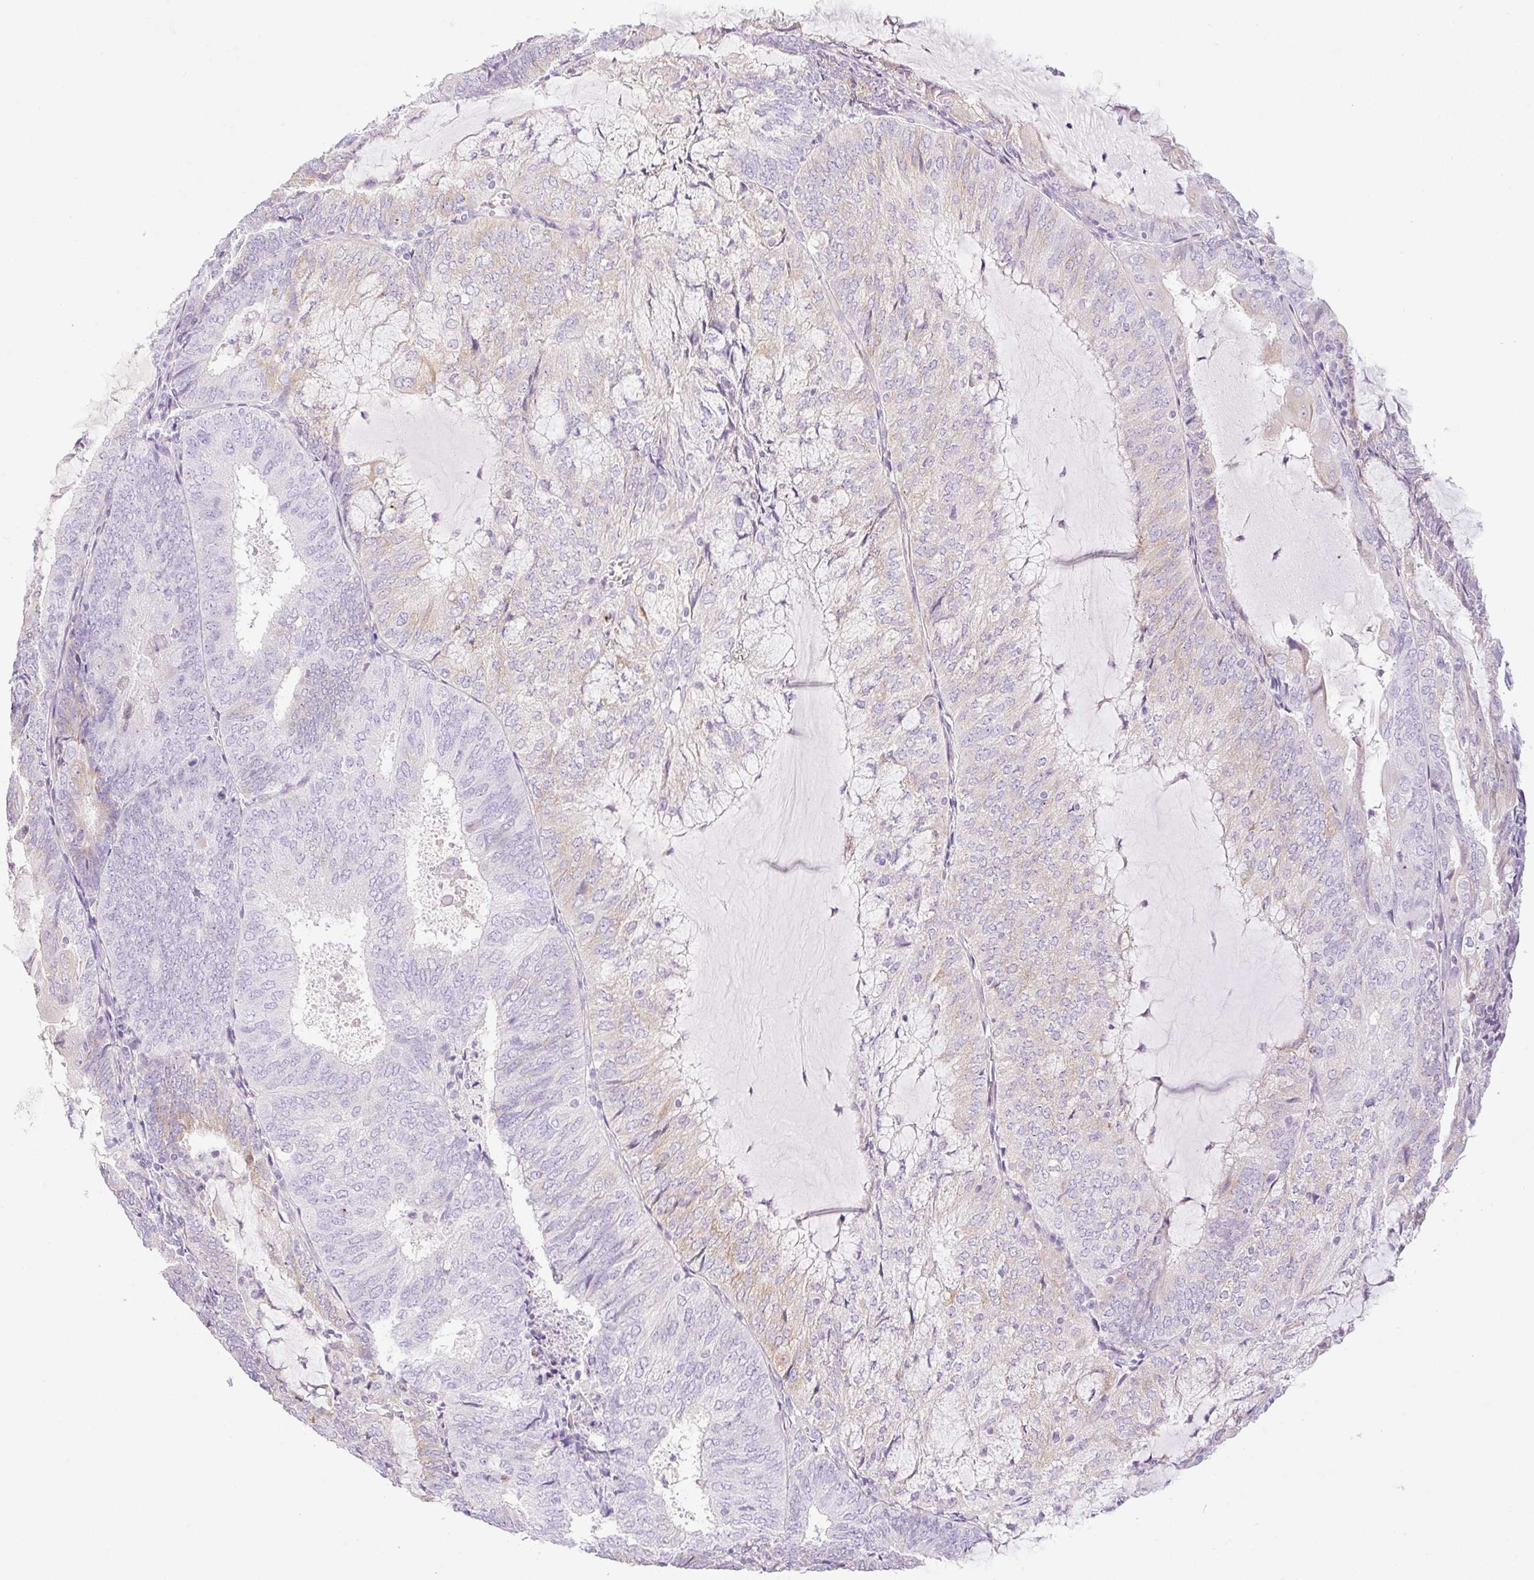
{"staining": {"intensity": "weak", "quantity": "<25%", "location": "cytoplasmic/membranous"}, "tissue": "endometrial cancer", "cell_type": "Tumor cells", "image_type": "cancer", "snomed": [{"axis": "morphology", "description": "Adenocarcinoma, NOS"}, {"axis": "topography", "description": "Endometrium"}], "caption": "High power microscopy image of an IHC image of endometrial cancer, revealing no significant positivity in tumor cells. The staining was performed using DAB (3,3'-diaminobenzidine) to visualize the protein expression in brown, while the nuclei were stained in blue with hematoxylin (Magnification: 20x).", "gene": "MIA2", "patient": {"sex": "female", "age": 81}}